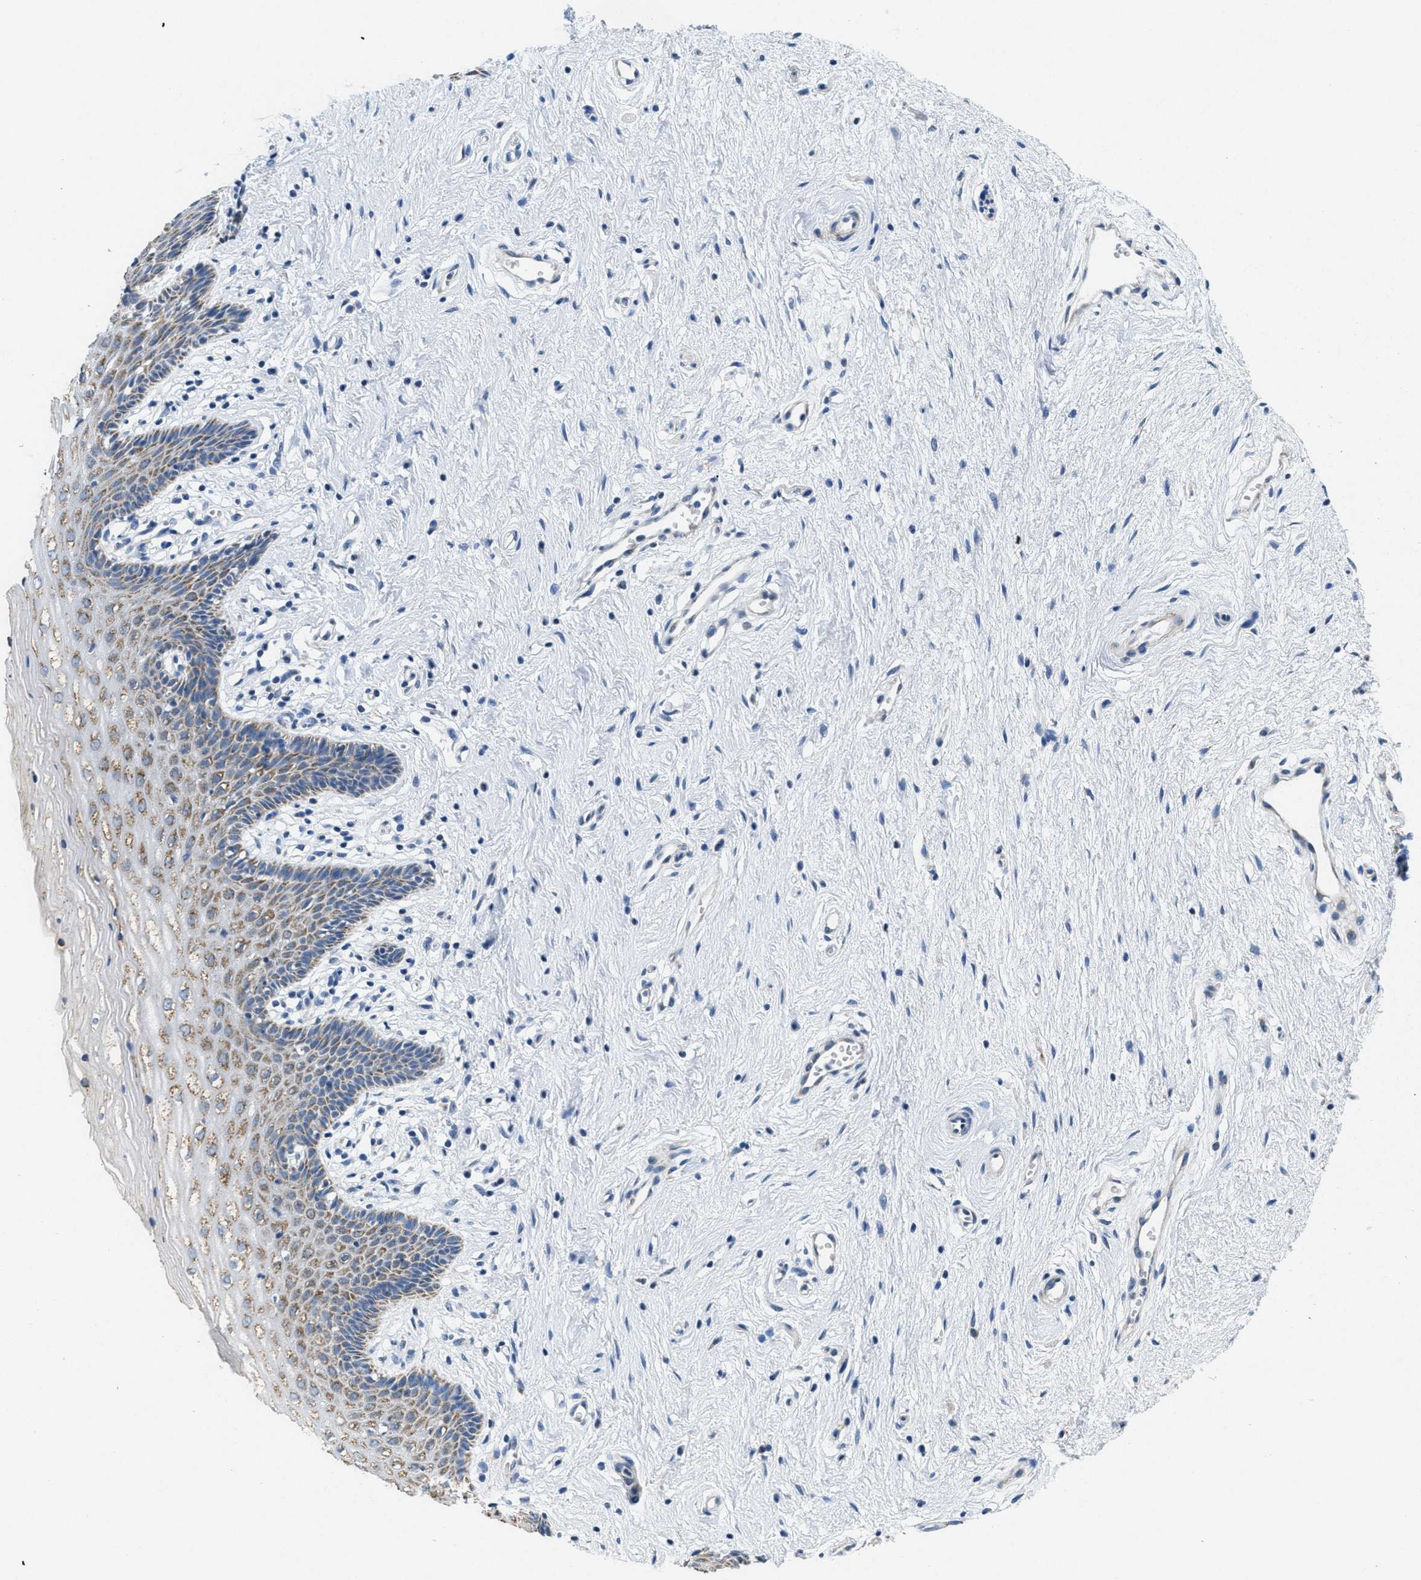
{"staining": {"intensity": "weak", "quantity": ">75%", "location": "cytoplasmic/membranous"}, "tissue": "vagina", "cell_type": "Squamous epithelial cells", "image_type": "normal", "snomed": [{"axis": "morphology", "description": "Normal tissue, NOS"}, {"axis": "topography", "description": "Vagina"}], "caption": "Normal vagina exhibits weak cytoplasmic/membranous staining in about >75% of squamous epithelial cells, visualized by immunohistochemistry.", "gene": "TOMM70", "patient": {"sex": "female", "age": 44}}